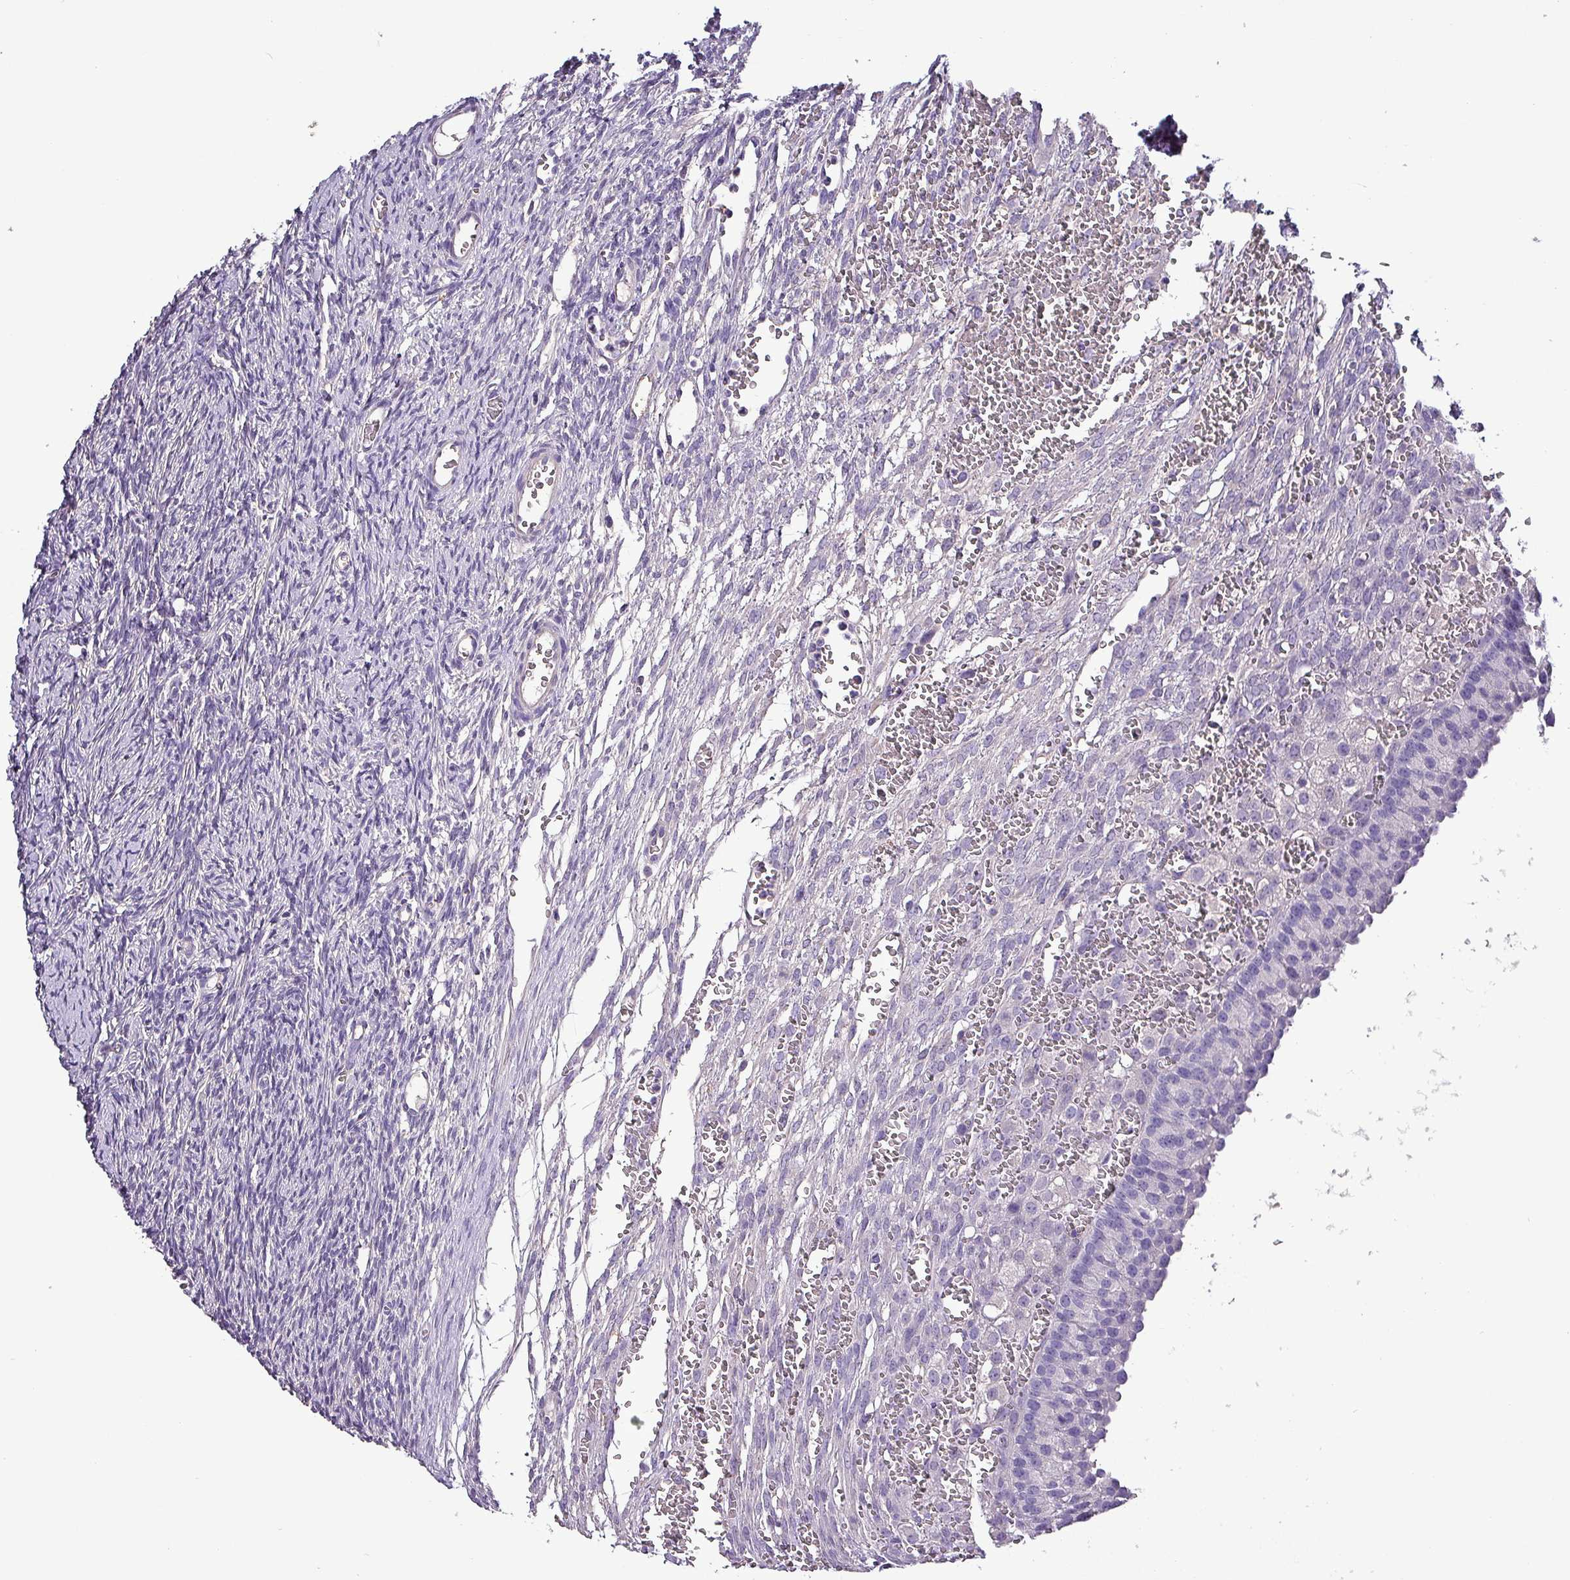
{"staining": {"intensity": "negative", "quantity": "none", "location": "none"}, "tissue": "ovary", "cell_type": "Ovarian stroma cells", "image_type": "normal", "snomed": [{"axis": "morphology", "description": "Normal tissue, NOS"}, {"axis": "topography", "description": "Ovary"}], "caption": "This image is of normal ovary stained with immunohistochemistry to label a protein in brown with the nuclei are counter-stained blue. There is no expression in ovarian stroma cells. Nuclei are stained in blue.", "gene": "HTRA4", "patient": {"sex": "female", "age": 39}}